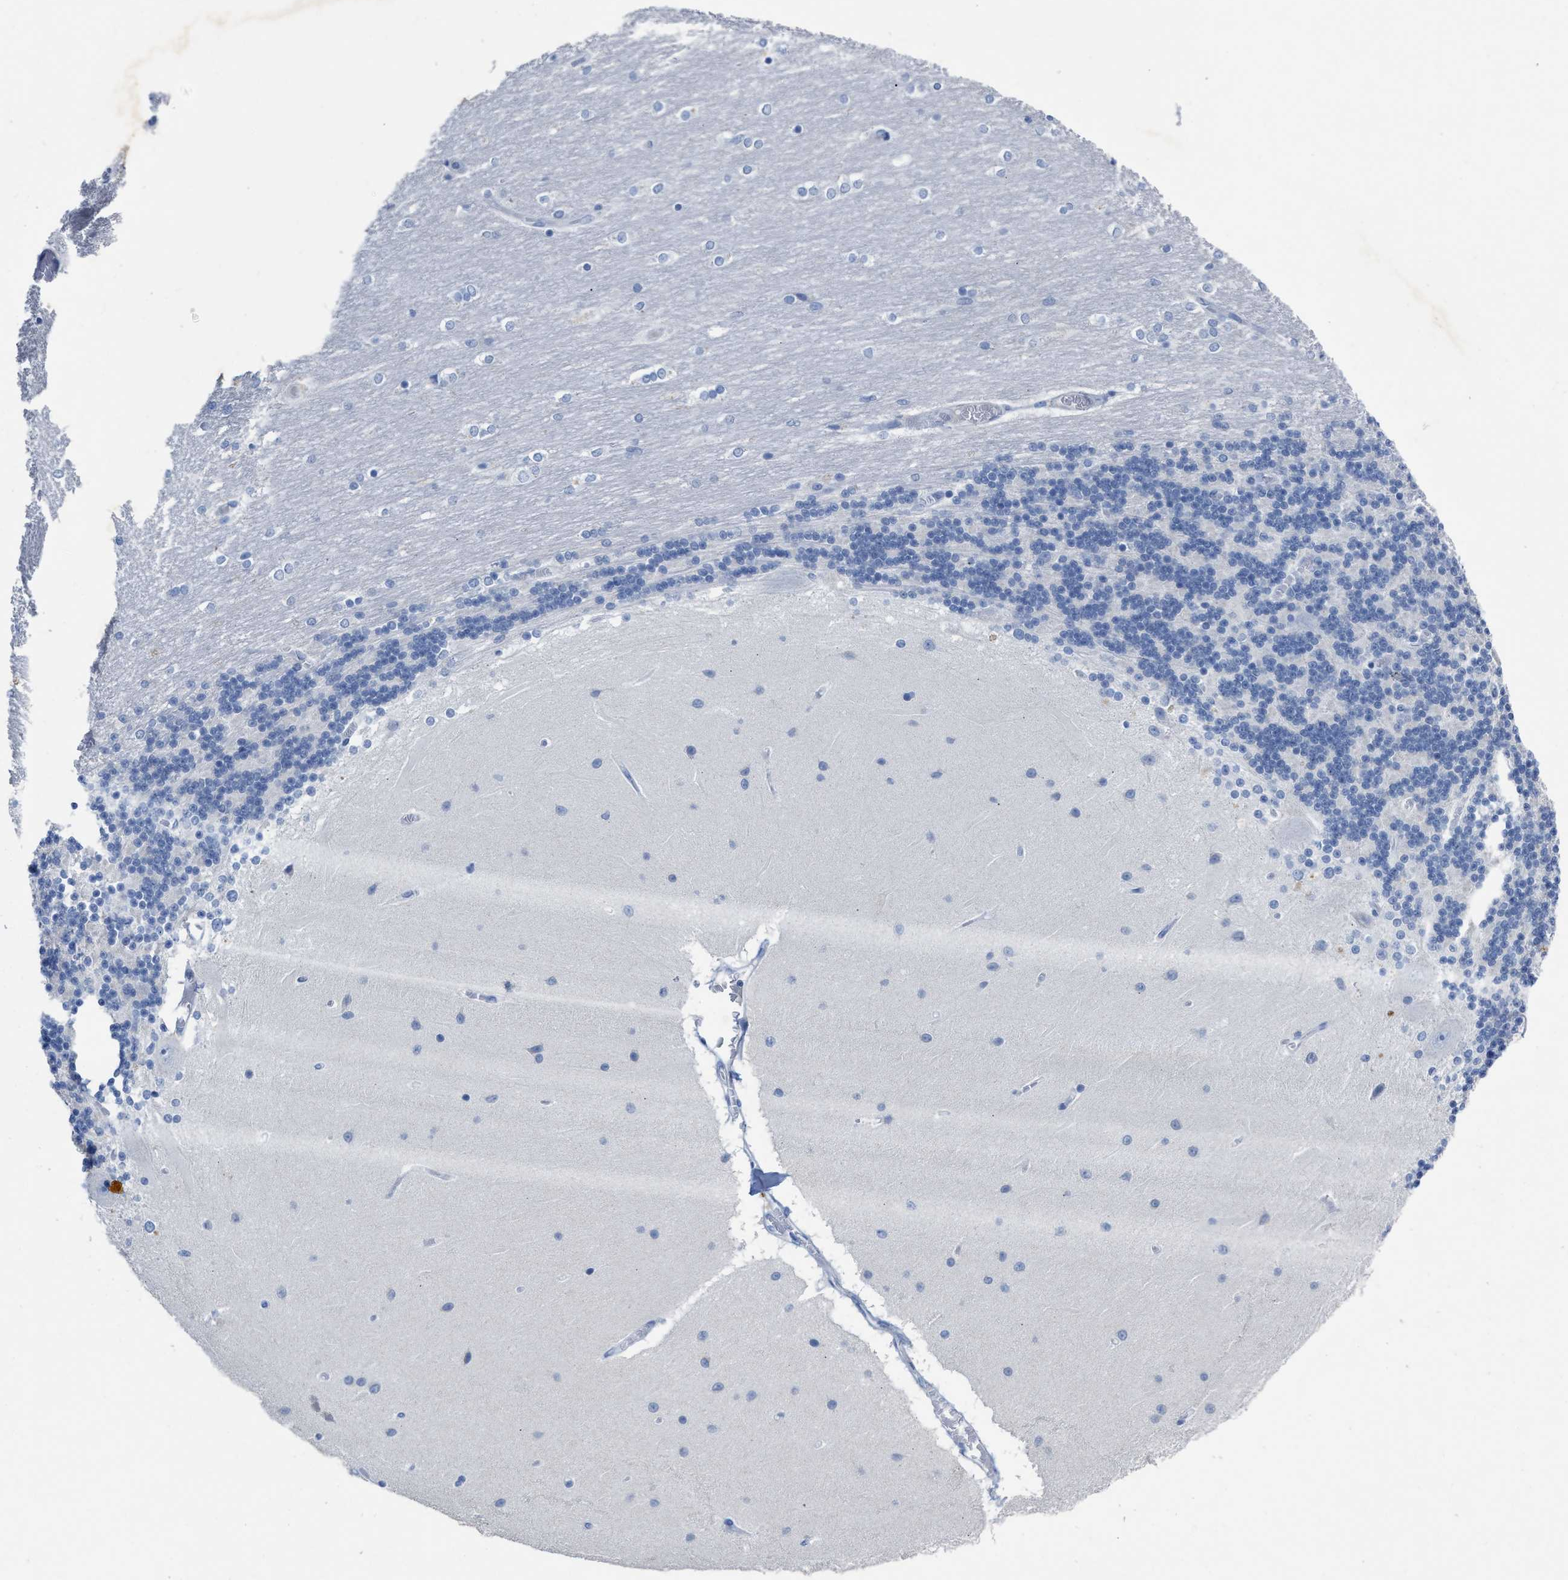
{"staining": {"intensity": "negative", "quantity": "none", "location": "none"}, "tissue": "cerebellum", "cell_type": "Cells in granular layer", "image_type": "normal", "snomed": [{"axis": "morphology", "description": "Normal tissue, NOS"}, {"axis": "topography", "description": "Cerebellum"}], "caption": "Immunohistochemistry (IHC) image of unremarkable cerebellum: cerebellum stained with DAB (3,3'-diaminobenzidine) reveals no significant protein positivity in cells in granular layer.", "gene": "CEACAM5", "patient": {"sex": "female", "age": 54}}